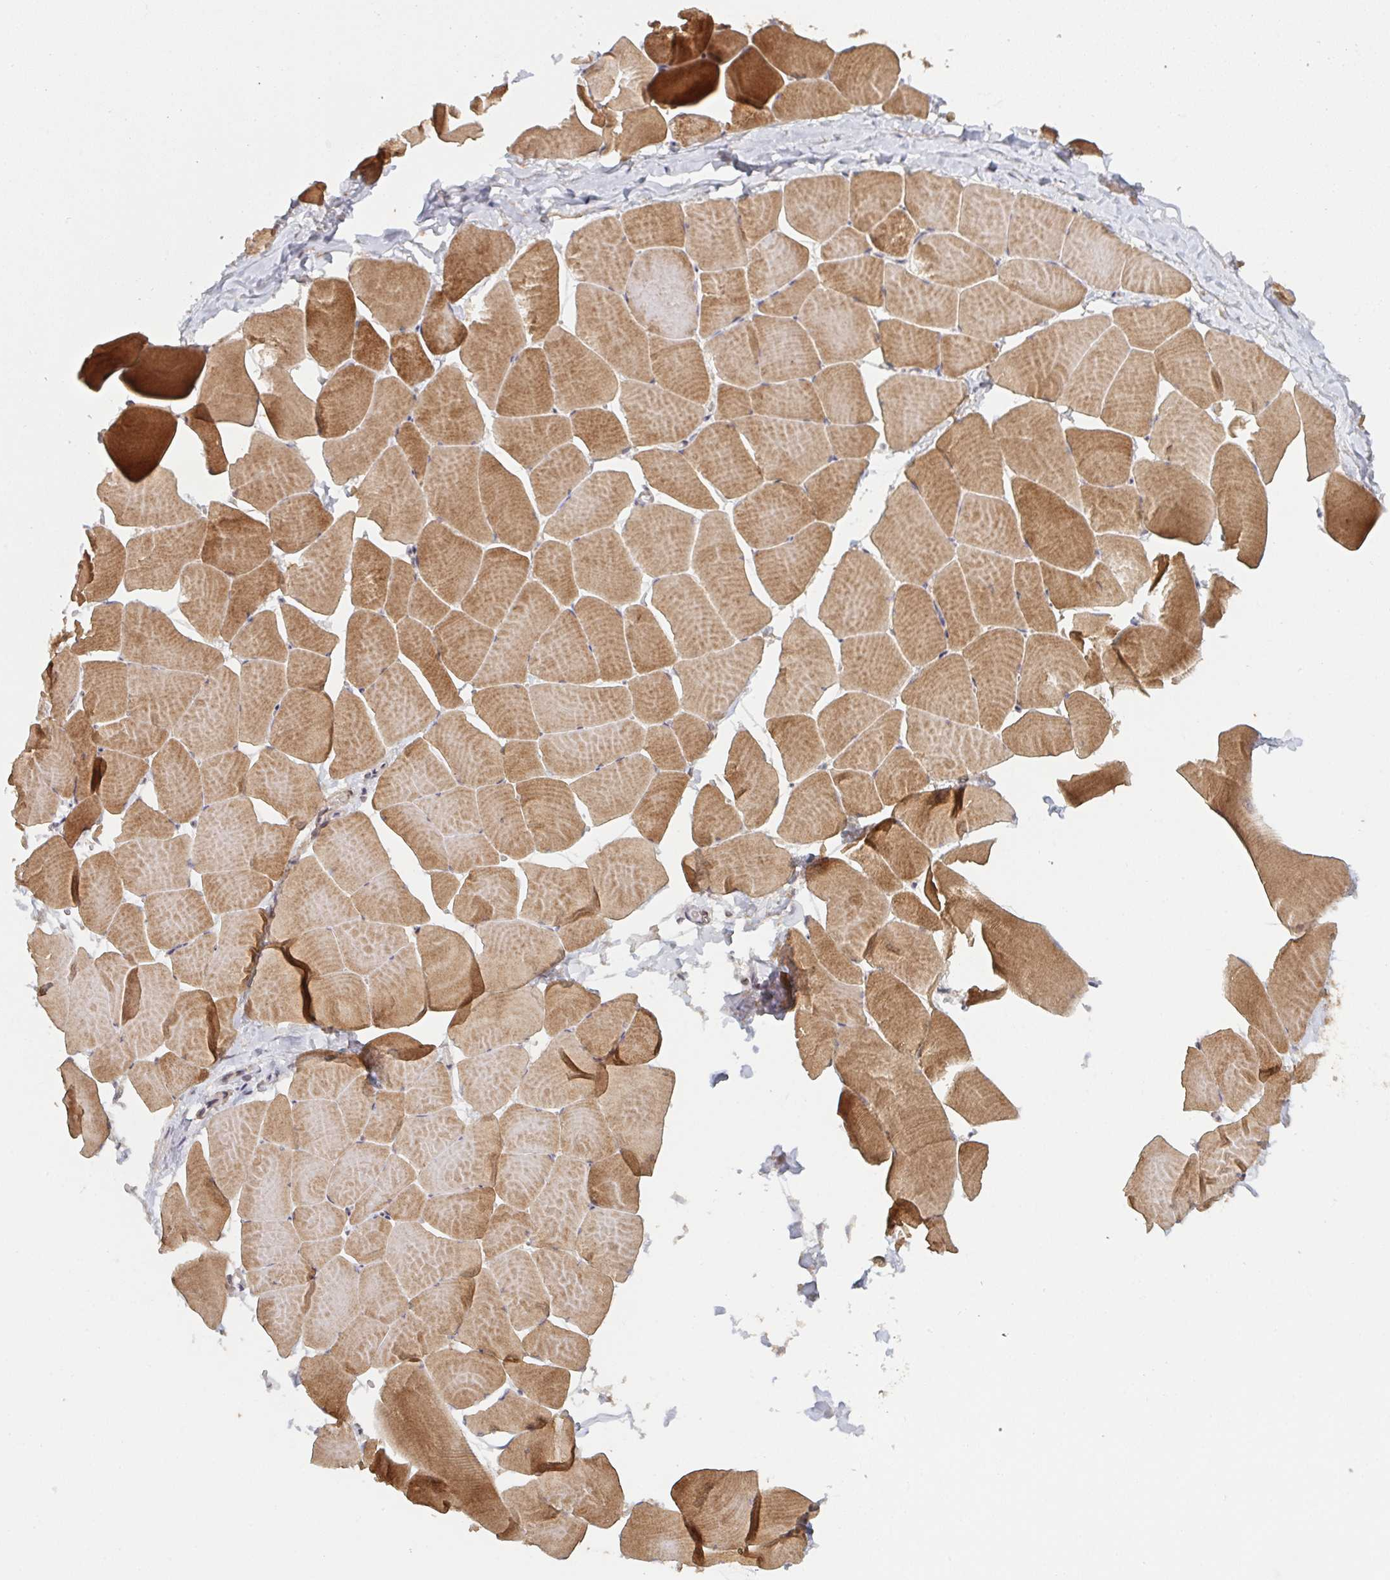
{"staining": {"intensity": "moderate", "quantity": "25%-75%", "location": "cytoplasmic/membranous"}, "tissue": "skeletal muscle", "cell_type": "Myocytes", "image_type": "normal", "snomed": [{"axis": "morphology", "description": "Normal tissue, NOS"}, {"axis": "topography", "description": "Skeletal muscle"}], "caption": "This histopathology image shows IHC staining of normal skeletal muscle, with medium moderate cytoplasmic/membranous positivity in approximately 25%-75% of myocytes.", "gene": "DCST1", "patient": {"sex": "male", "age": 25}}